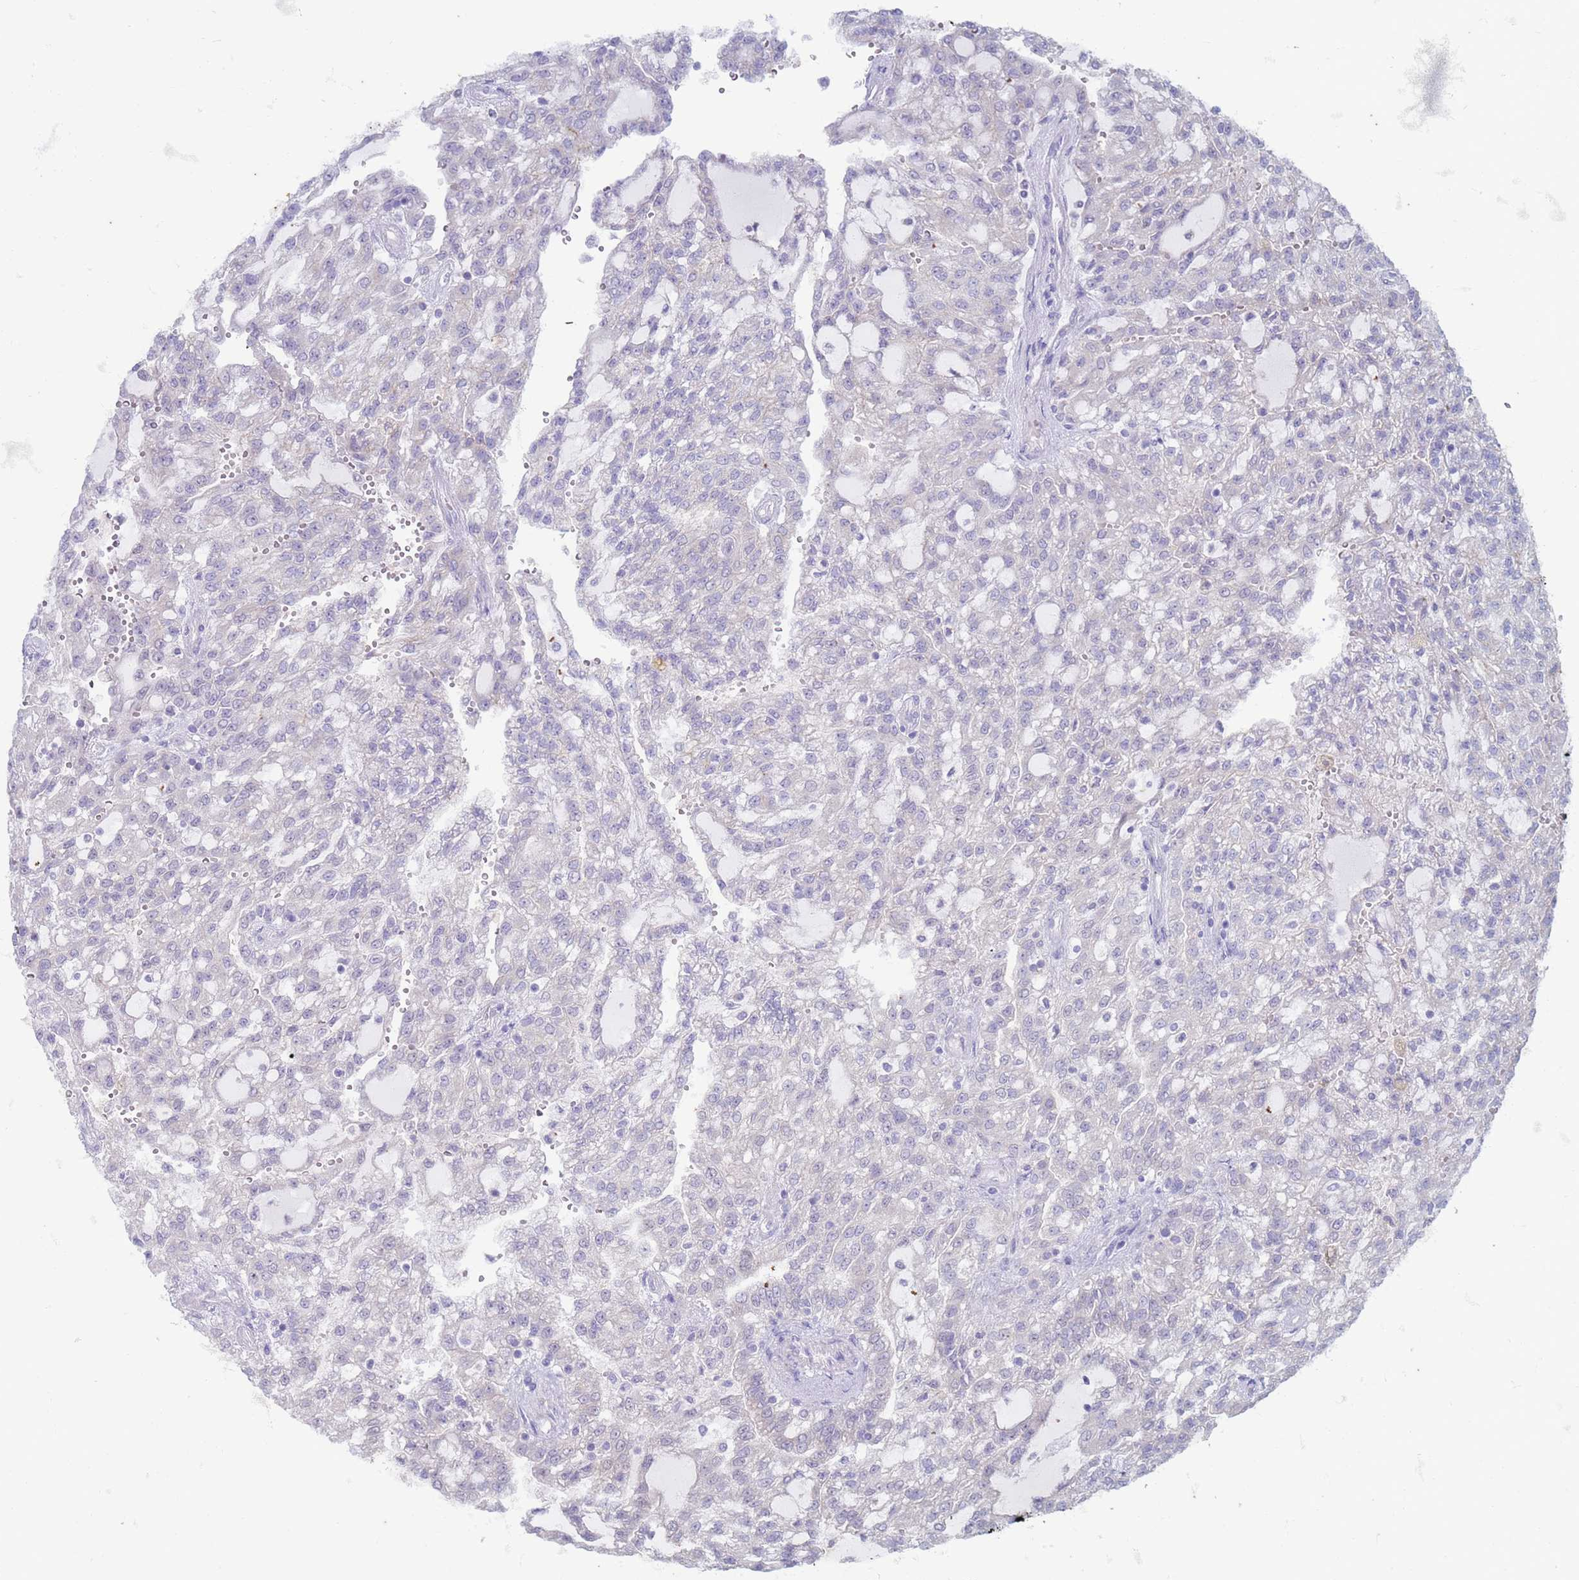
{"staining": {"intensity": "negative", "quantity": "none", "location": "none"}, "tissue": "renal cancer", "cell_type": "Tumor cells", "image_type": "cancer", "snomed": [{"axis": "morphology", "description": "Adenocarcinoma, NOS"}, {"axis": "topography", "description": "Kidney"}], "caption": "Immunohistochemistry image of neoplastic tissue: human adenocarcinoma (renal) stained with DAB reveals no significant protein expression in tumor cells.", "gene": "SUCO", "patient": {"sex": "male", "age": 63}}